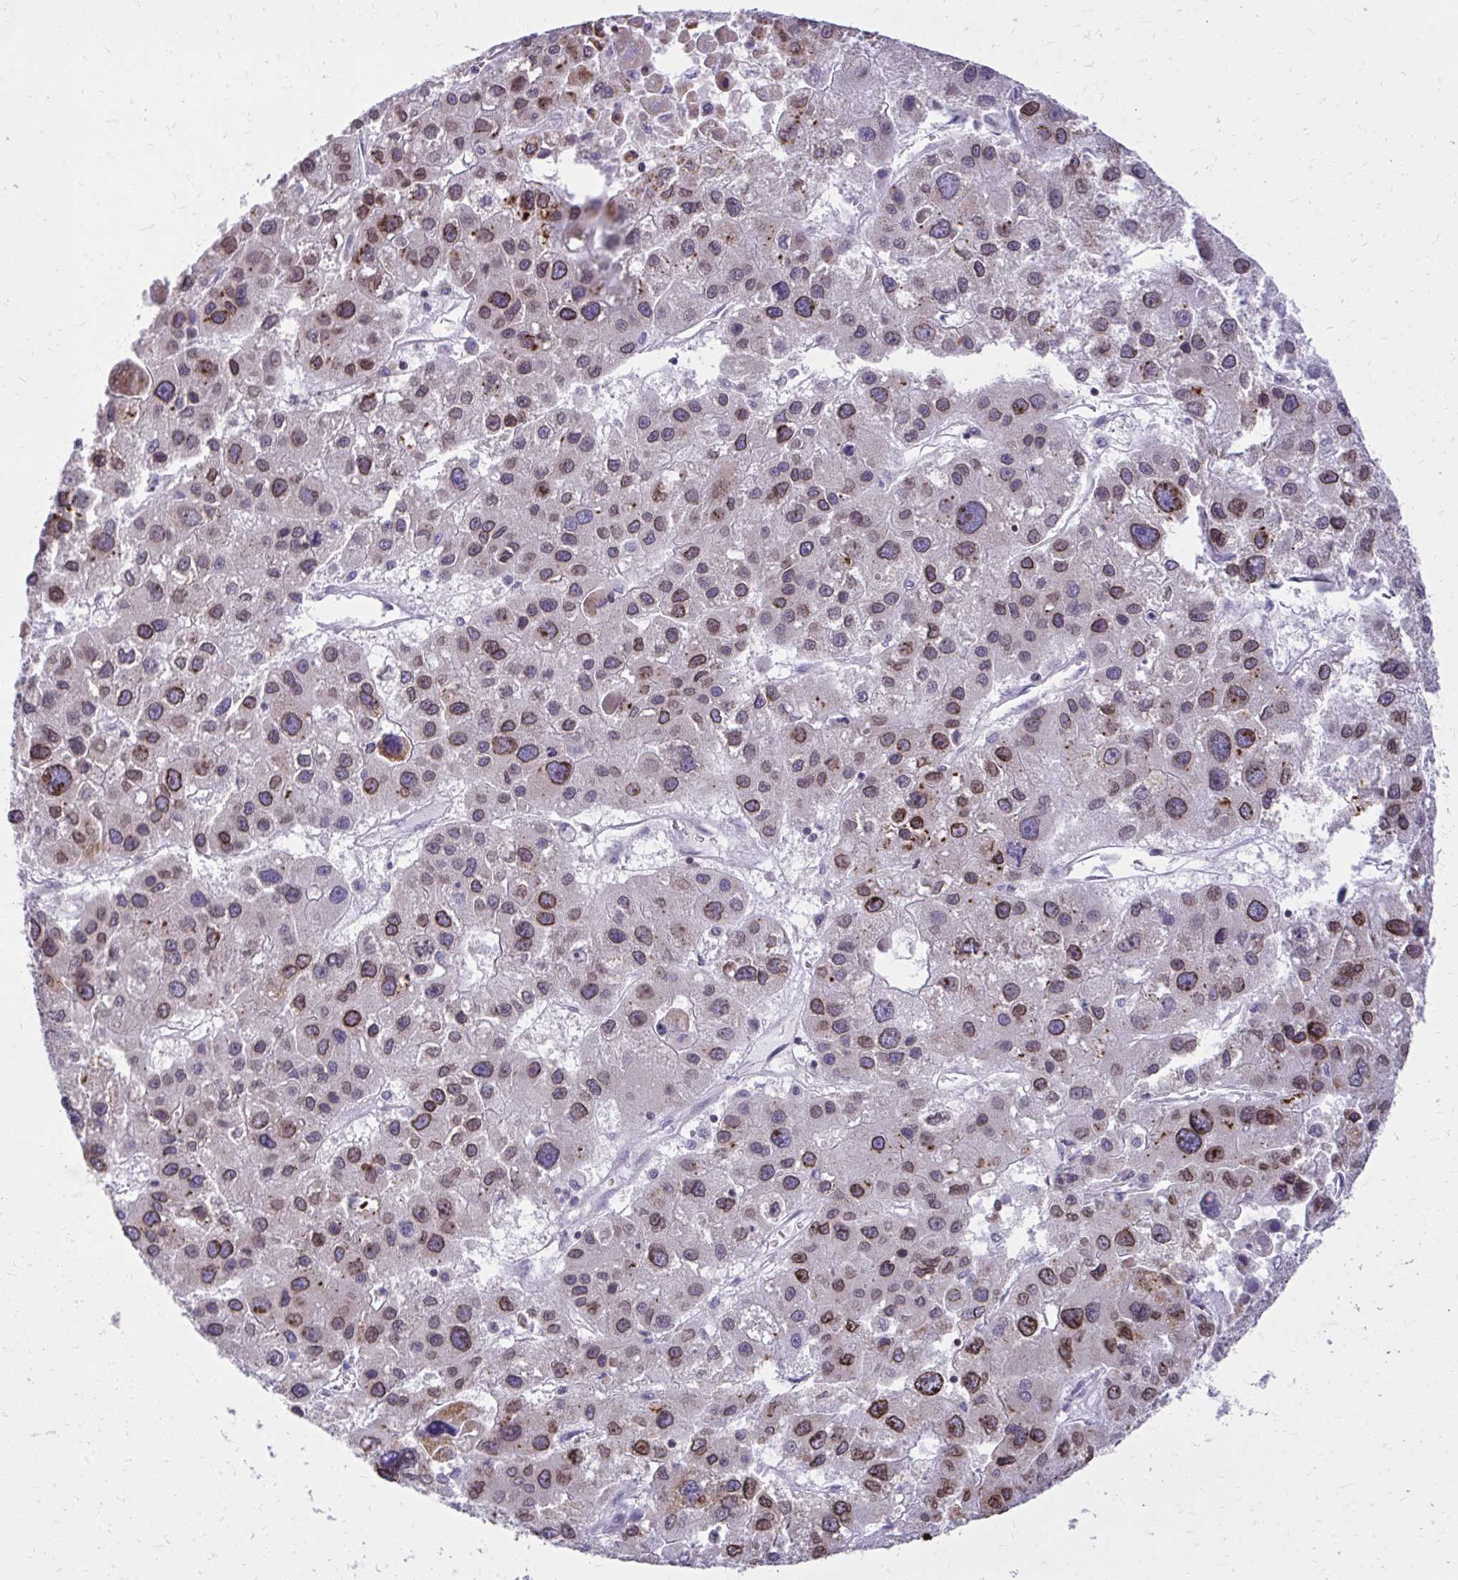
{"staining": {"intensity": "moderate", "quantity": ">75%", "location": "cytoplasmic/membranous,nuclear"}, "tissue": "liver cancer", "cell_type": "Tumor cells", "image_type": "cancer", "snomed": [{"axis": "morphology", "description": "Carcinoma, Hepatocellular, NOS"}, {"axis": "topography", "description": "Liver"}], "caption": "Human liver hepatocellular carcinoma stained with a brown dye shows moderate cytoplasmic/membranous and nuclear positive staining in about >75% of tumor cells.", "gene": "RPS6KA2", "patient": {"sex": "male", "age": 73}}